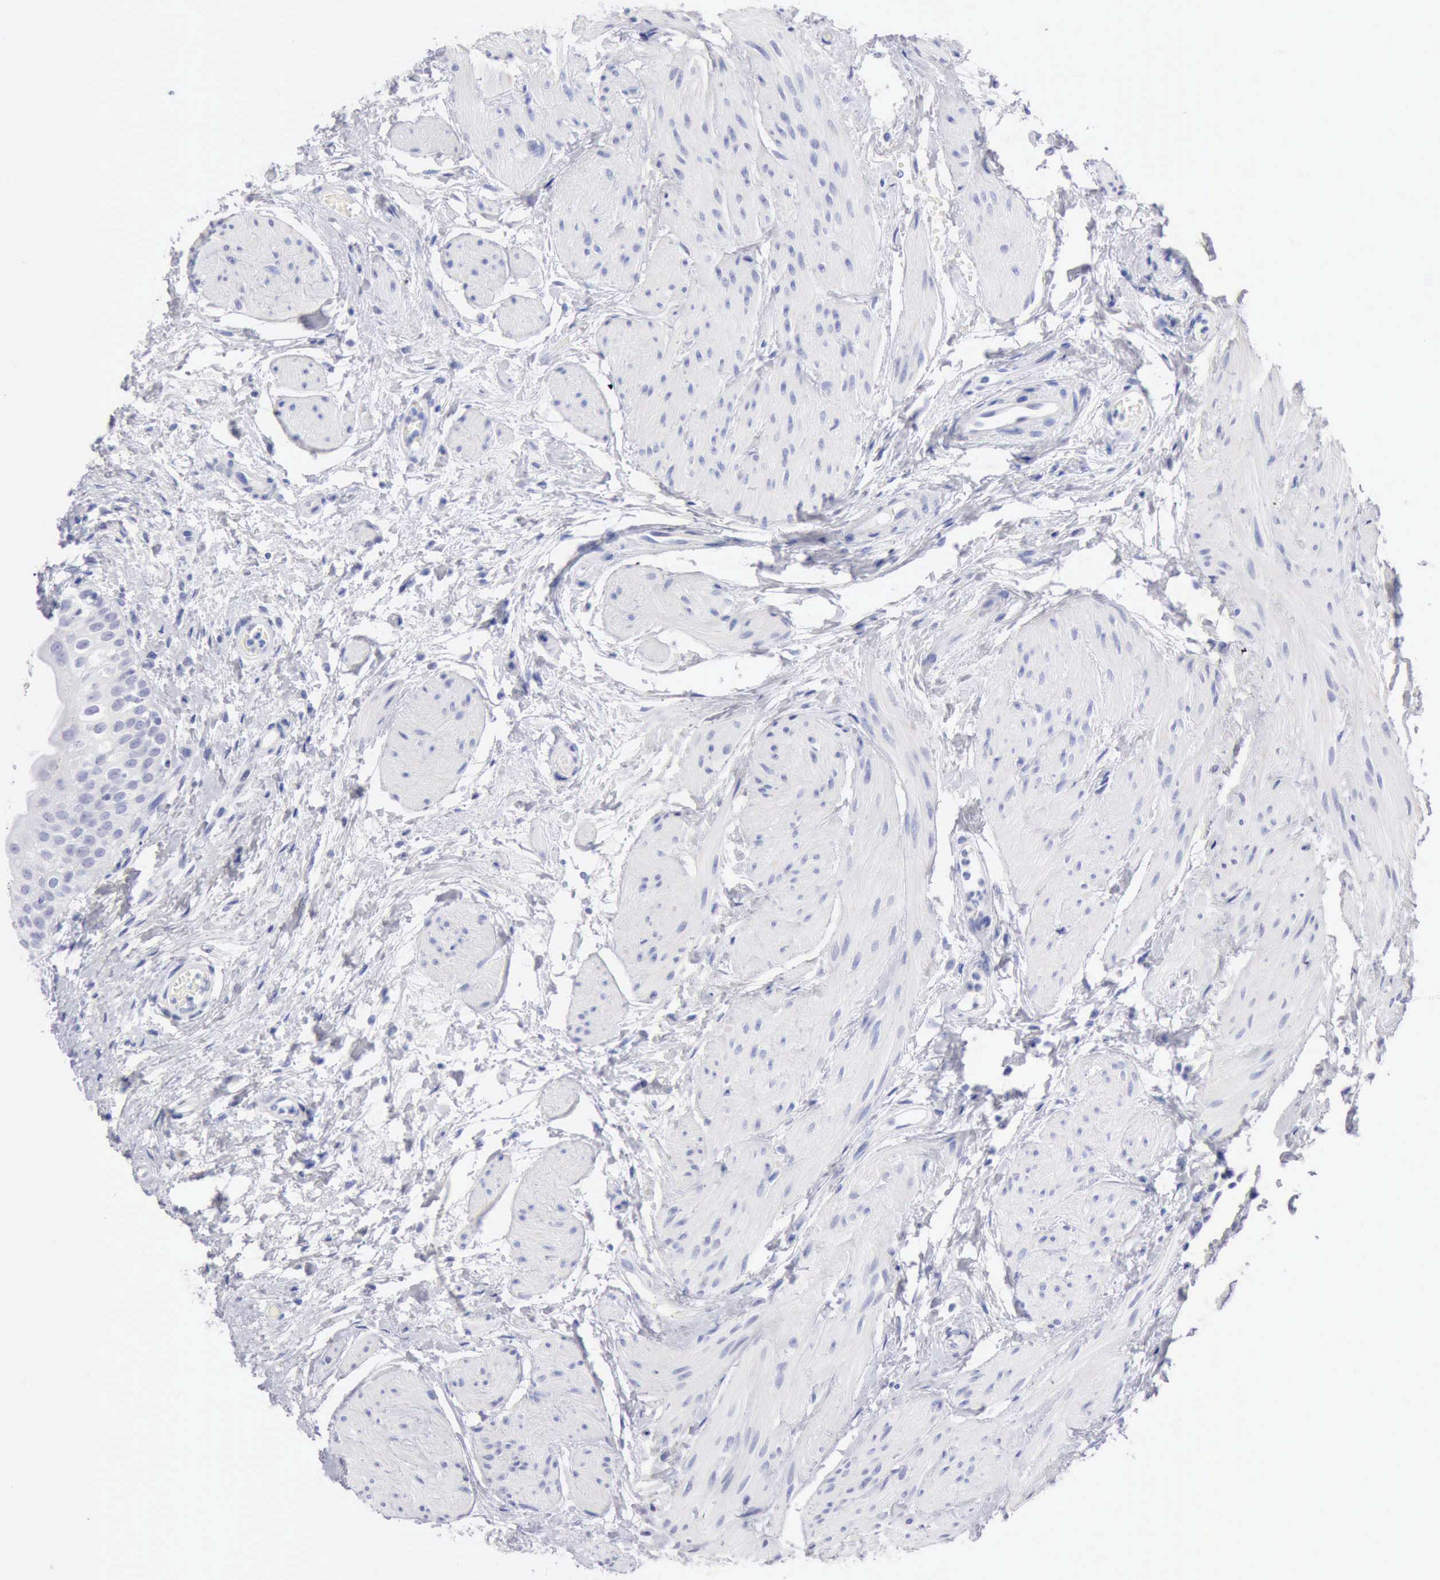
{"staining": {"intensity": "negative", "quantity": "none", "location": "none"}, "tissue": "urinary bladder", "cell_type": "Urothelial cells", "image_type": "normal", "snomed": [{"axis": "morphology", "description": "Normal tissue, NOS"}, {"axis": "topography", "description": "Urinary bladder"}], "caption": "DAB immunohistochemical staining of unremarkable human urinary bladder reveals no significant staining in urothelial cells. (Brightfield microscopy of DAB (3,3'-diaminobenzidine) immunohistochemistry at high magnification).", "gene": "ANGEL1", "patient": {"sex": "female", "age": 55}}